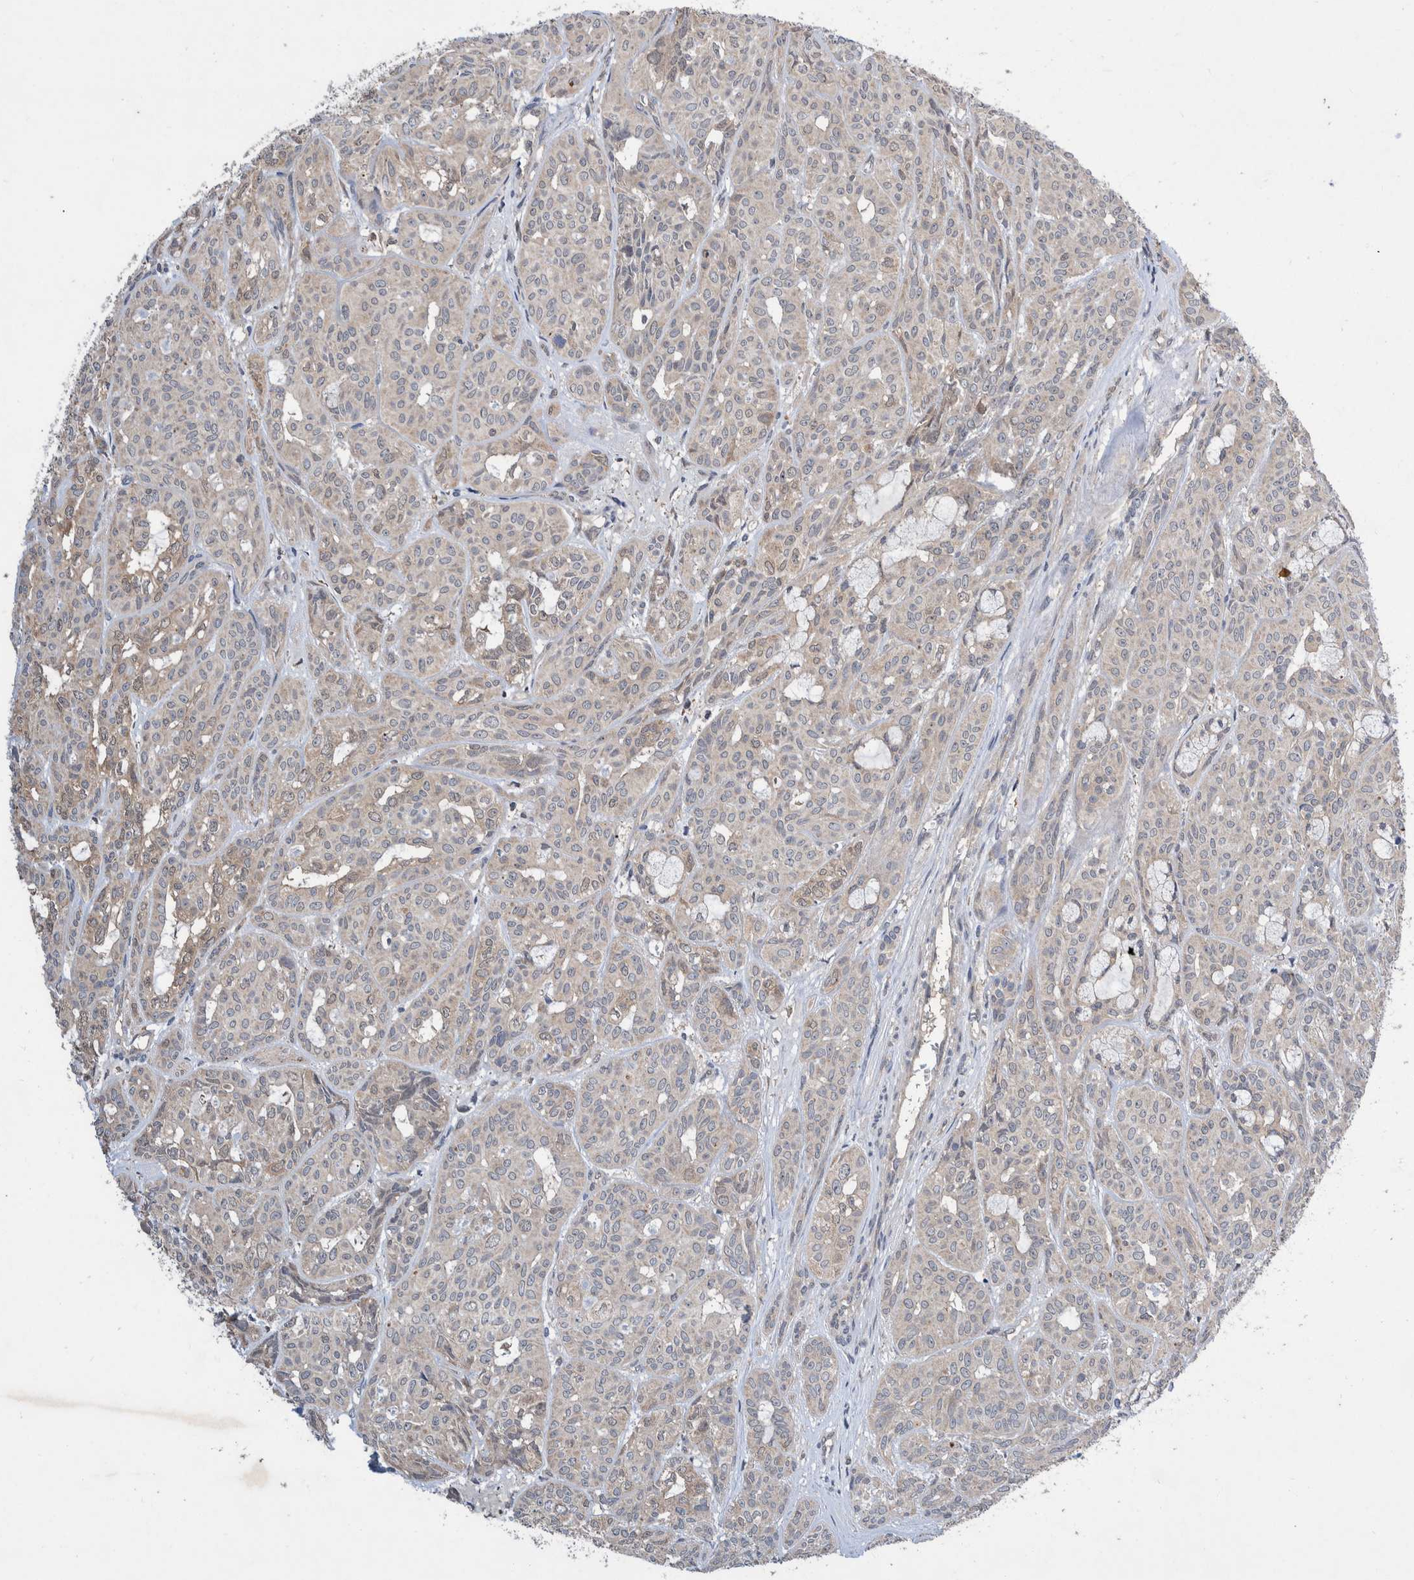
{"staining": {"intensity": "weak", "quantity": "<25%", "location": "cytoplasmic/membranous"}, "tissue": "head and neck cancer", "cell_type": "Tumor cells", "image_type": "cancer", "snomed": [{"axis": "morphology", "description": "Adenocarcinoma, NOS"}, {"axis": "topography", "description": "Salivary gland, NOS"}, {"axis": "topography", "description": "Head-Neck"}], "caption": "Head and neck cancer (adenocarcinoma) was stained to show a protein in brown. There is no significant staining in tumor cells.", "gene": "PLPBP", "patient": {"sex": "female", "age": 76}}